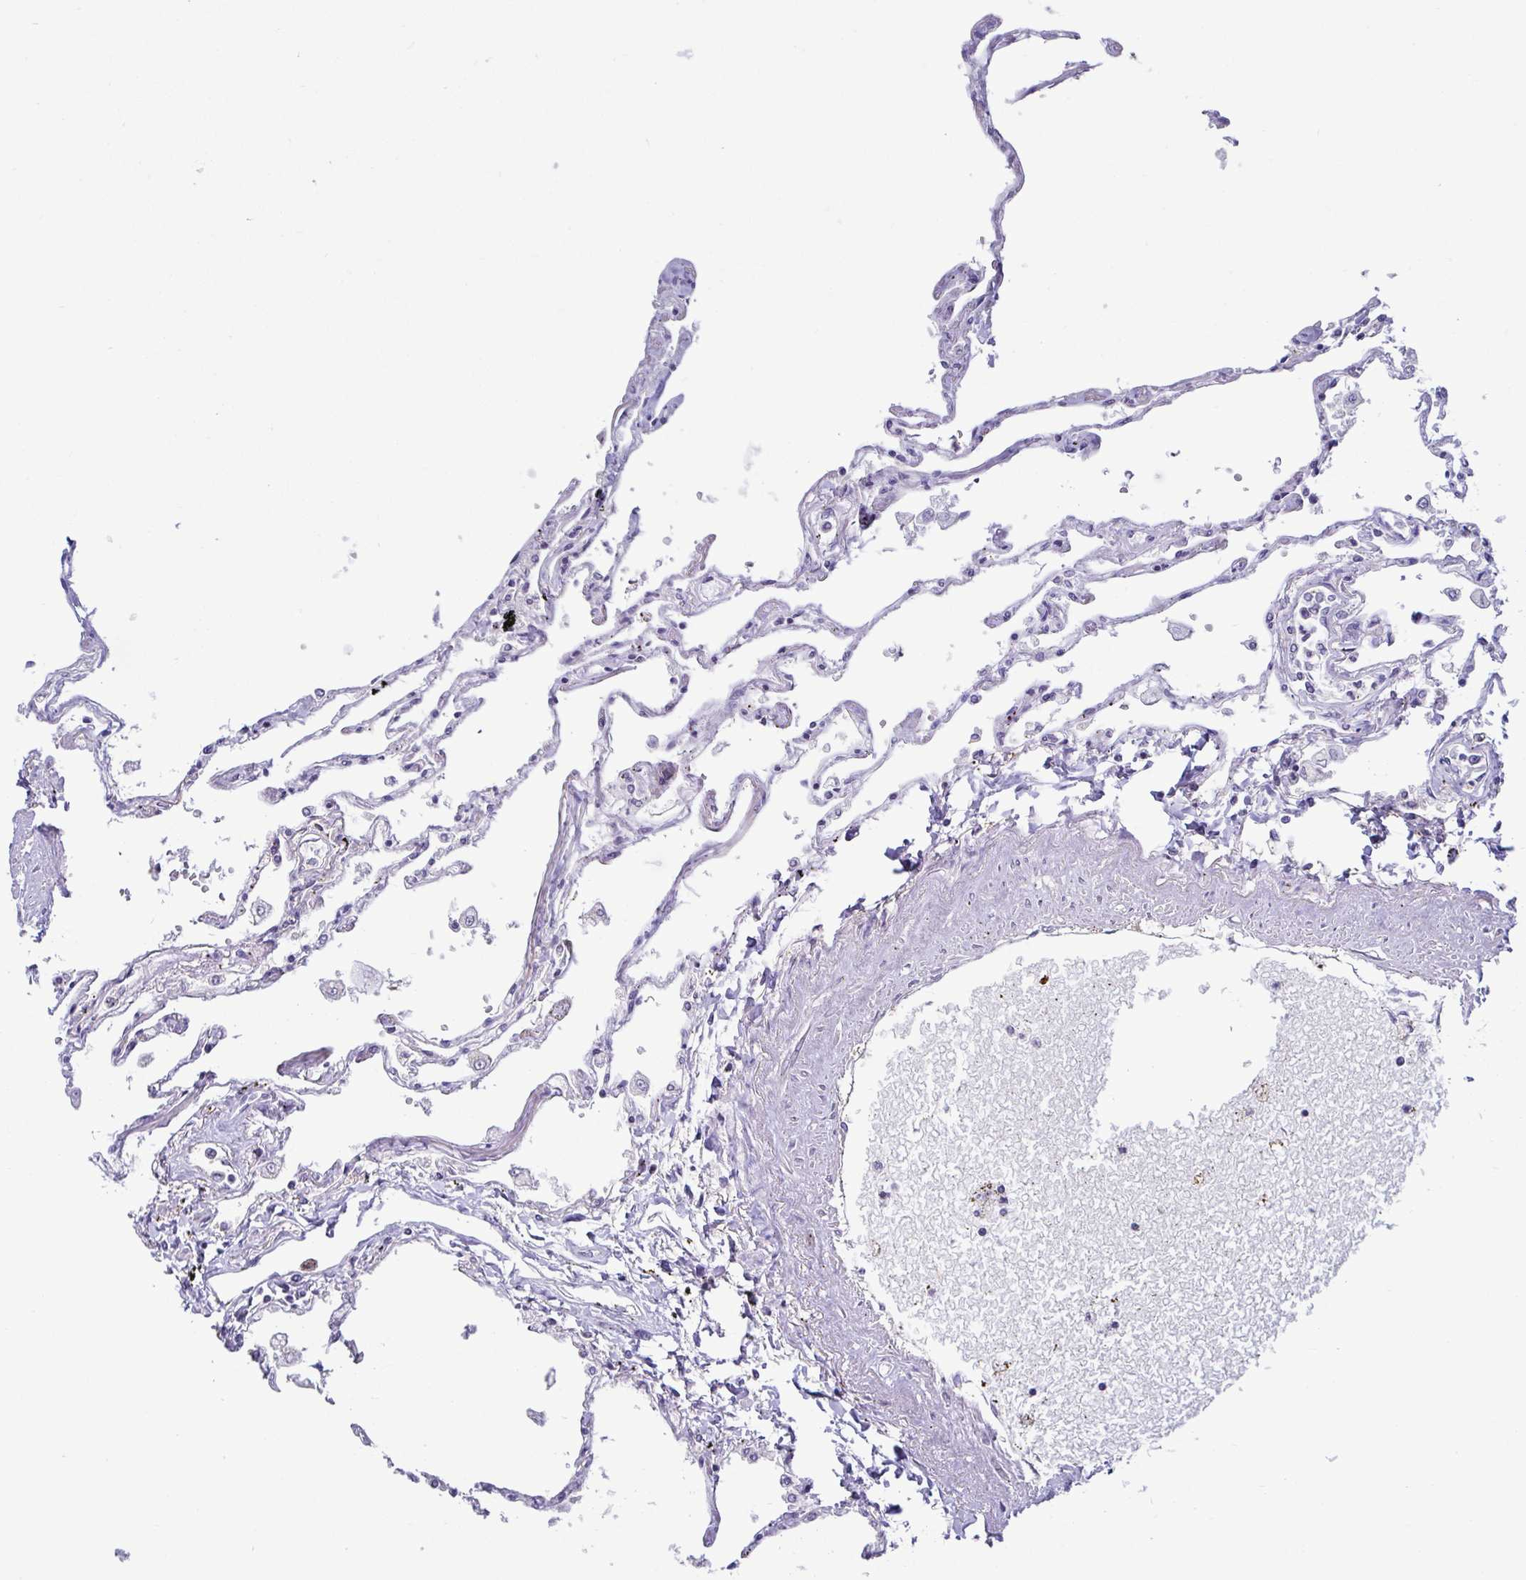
{"staining": {"intensity": "negative", "quantity": "none", "location": "none"}, "tissue": "lung", "cell_type": "Alveolar cells", "image_type": "normal", "snomed": [{"axis": "morphology", "description": "Normal tissue, NOS"}, {"axis": "topography", "description": "Lung"}], "caption": "Human lung stained for a protein using IHC shows no expression in alveolar cells.", "gene": "DZIP1", "patient": {"sex": "female", "age": 67}}